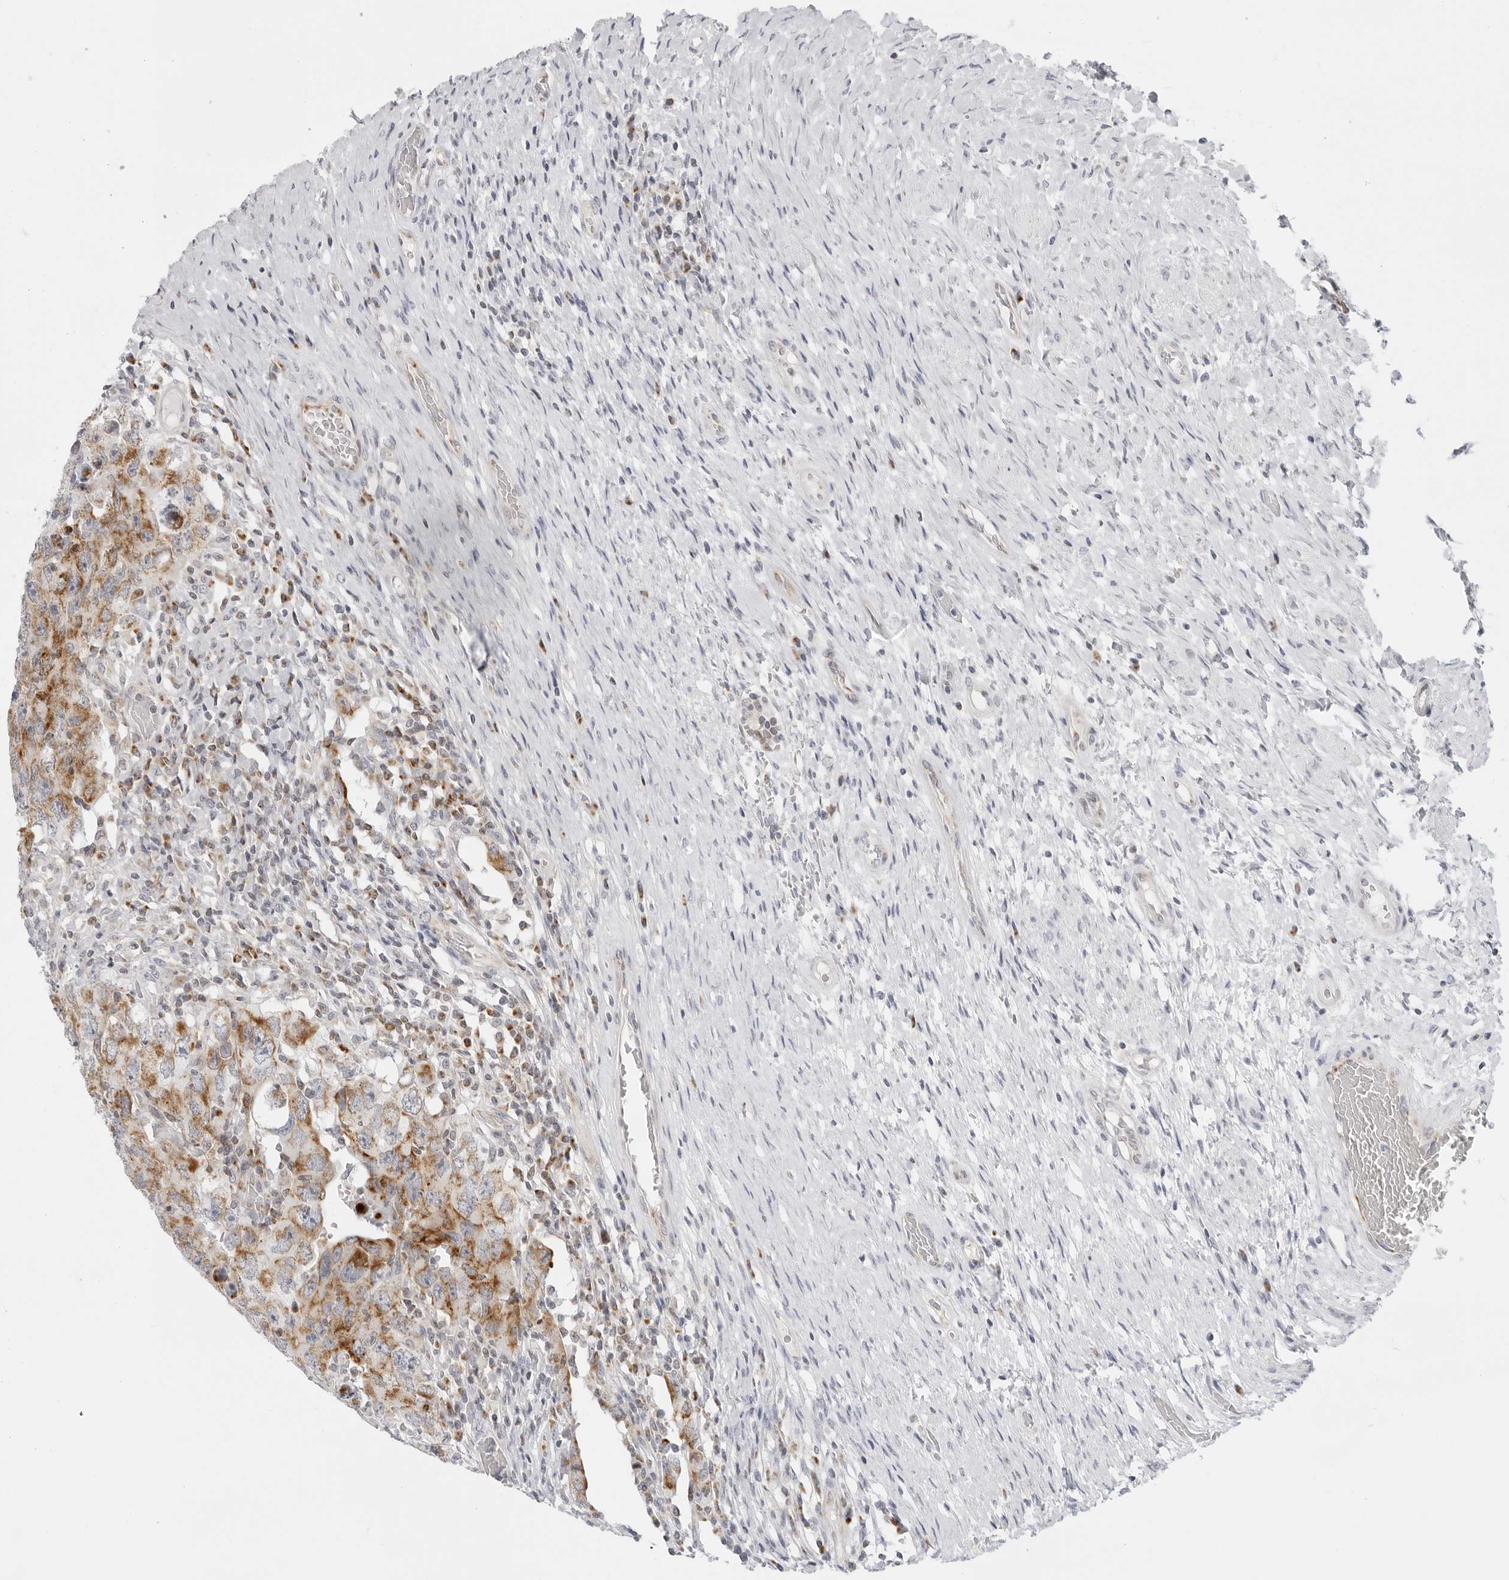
{"staining": {"intensity": "moderate", "quantity": ">75%", "location": "cytoplasmic/membranous"}, "tissue": "testis cancer", "cell_type": "Tumor cells", "image_type": "cancer", "snomed": [{"axis": "morphology", "description": "Carcinoma, Embryonal, NOS"}, {"axis": "topography", "description": "Testis"}], "caption": "Immunohistochemical staining of human testis cancer (embryonal carcinoma) exhibits moderate cytoplasmic/membranous protein staining in about >75% of tumor cells.", "gene": "CIART", "patient": {"sex": "male", "age": 26}}